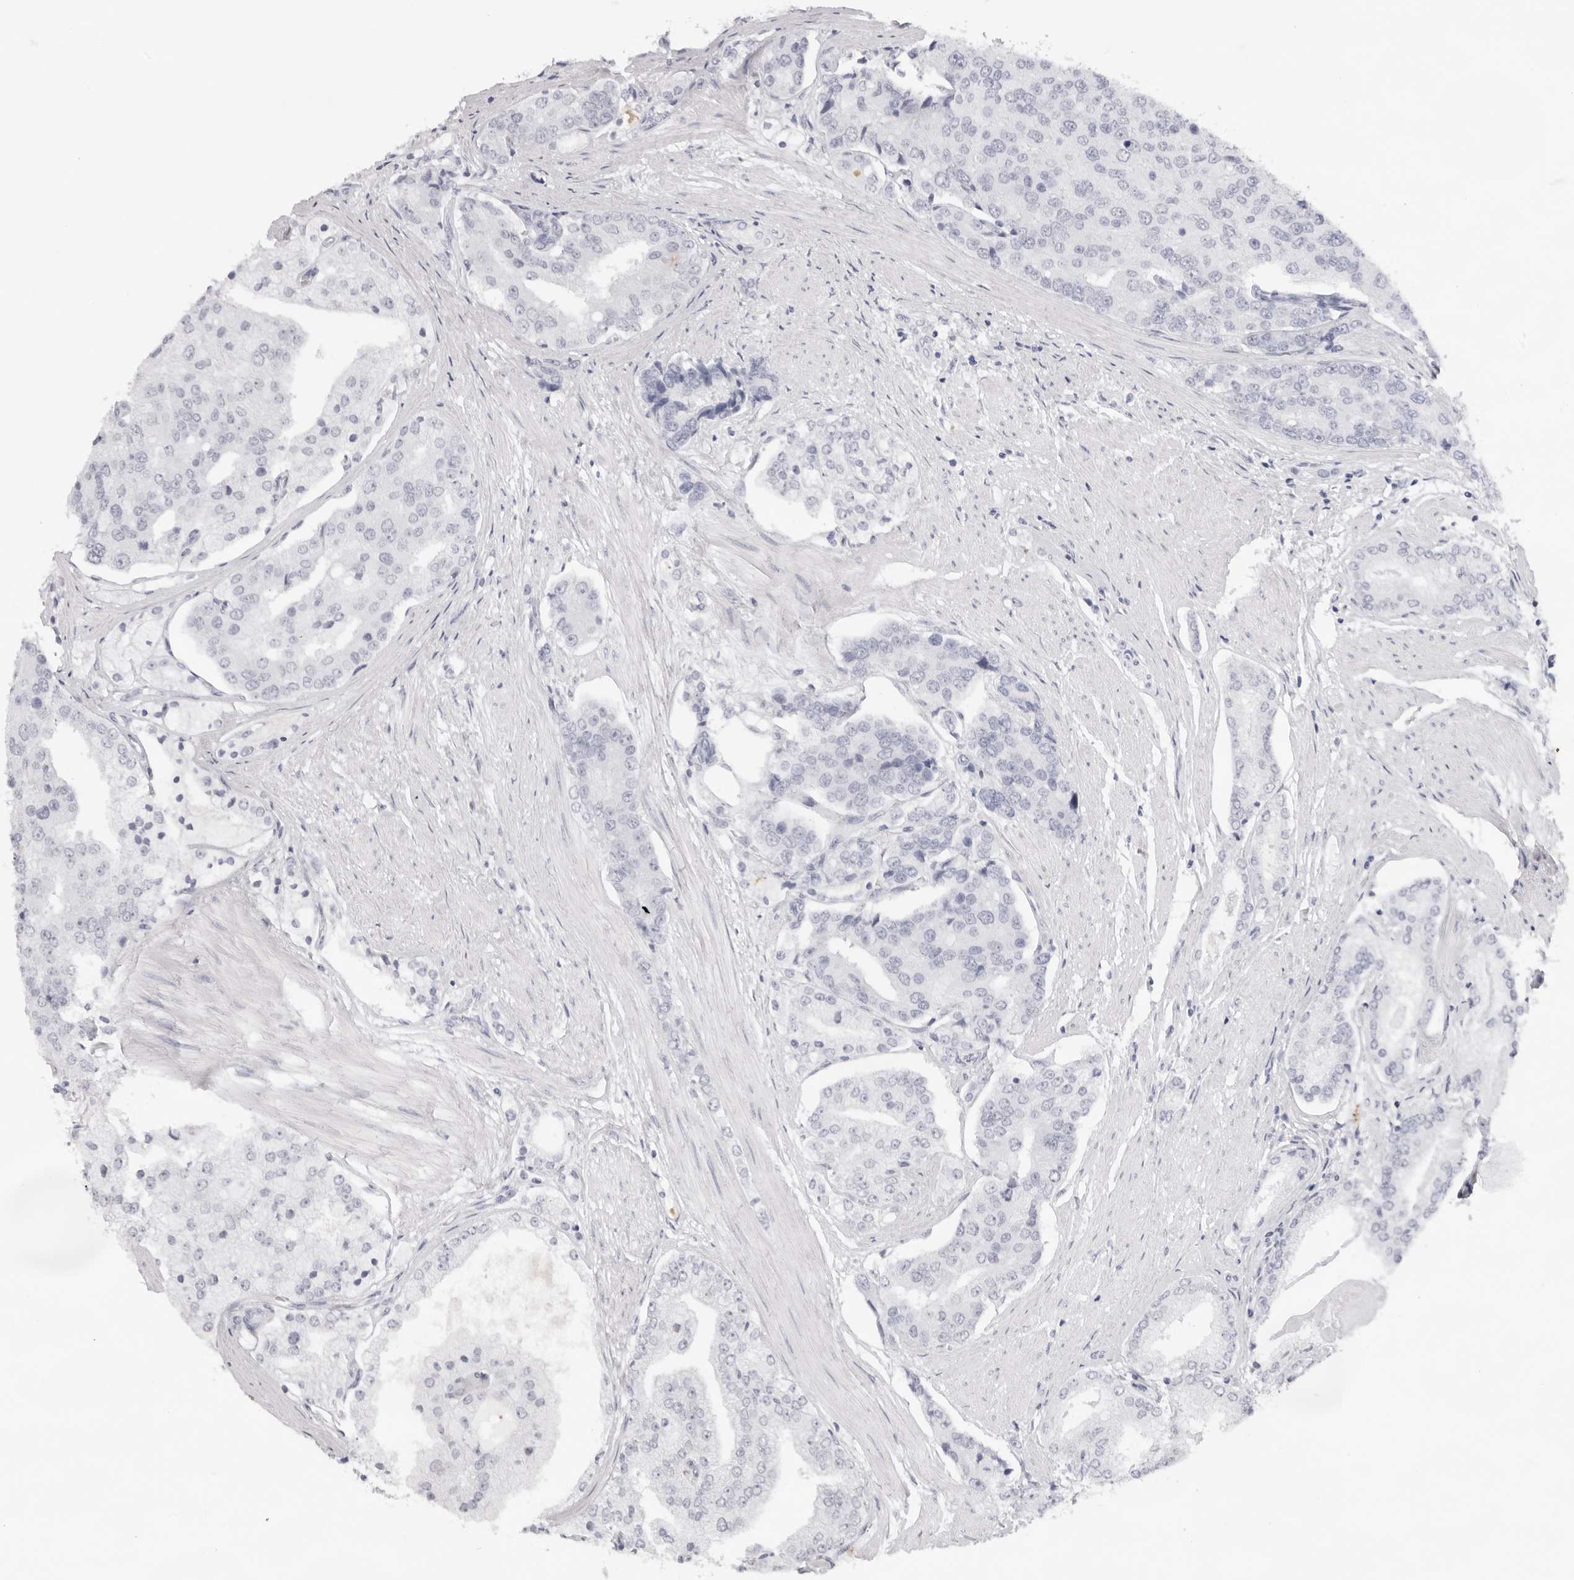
{"staining": {"intensity": "negative", "quantity": "none", "location": "none"}, "tissue": "prostate cancer", "cell_type": "Tumor cells", "image_type": "cancer", "snomed": [{"axis": "morphology", "description": "Adenocarcinoma, High grade"}, {"axis": "topography", "description": "Prostate"}], "caption": "Tumor cells show no significant protein staining in prostate cancer (high-grade adenocarcinoma).", "gene": "KLK12", "patient": {"sex": "male", "age": 50}}